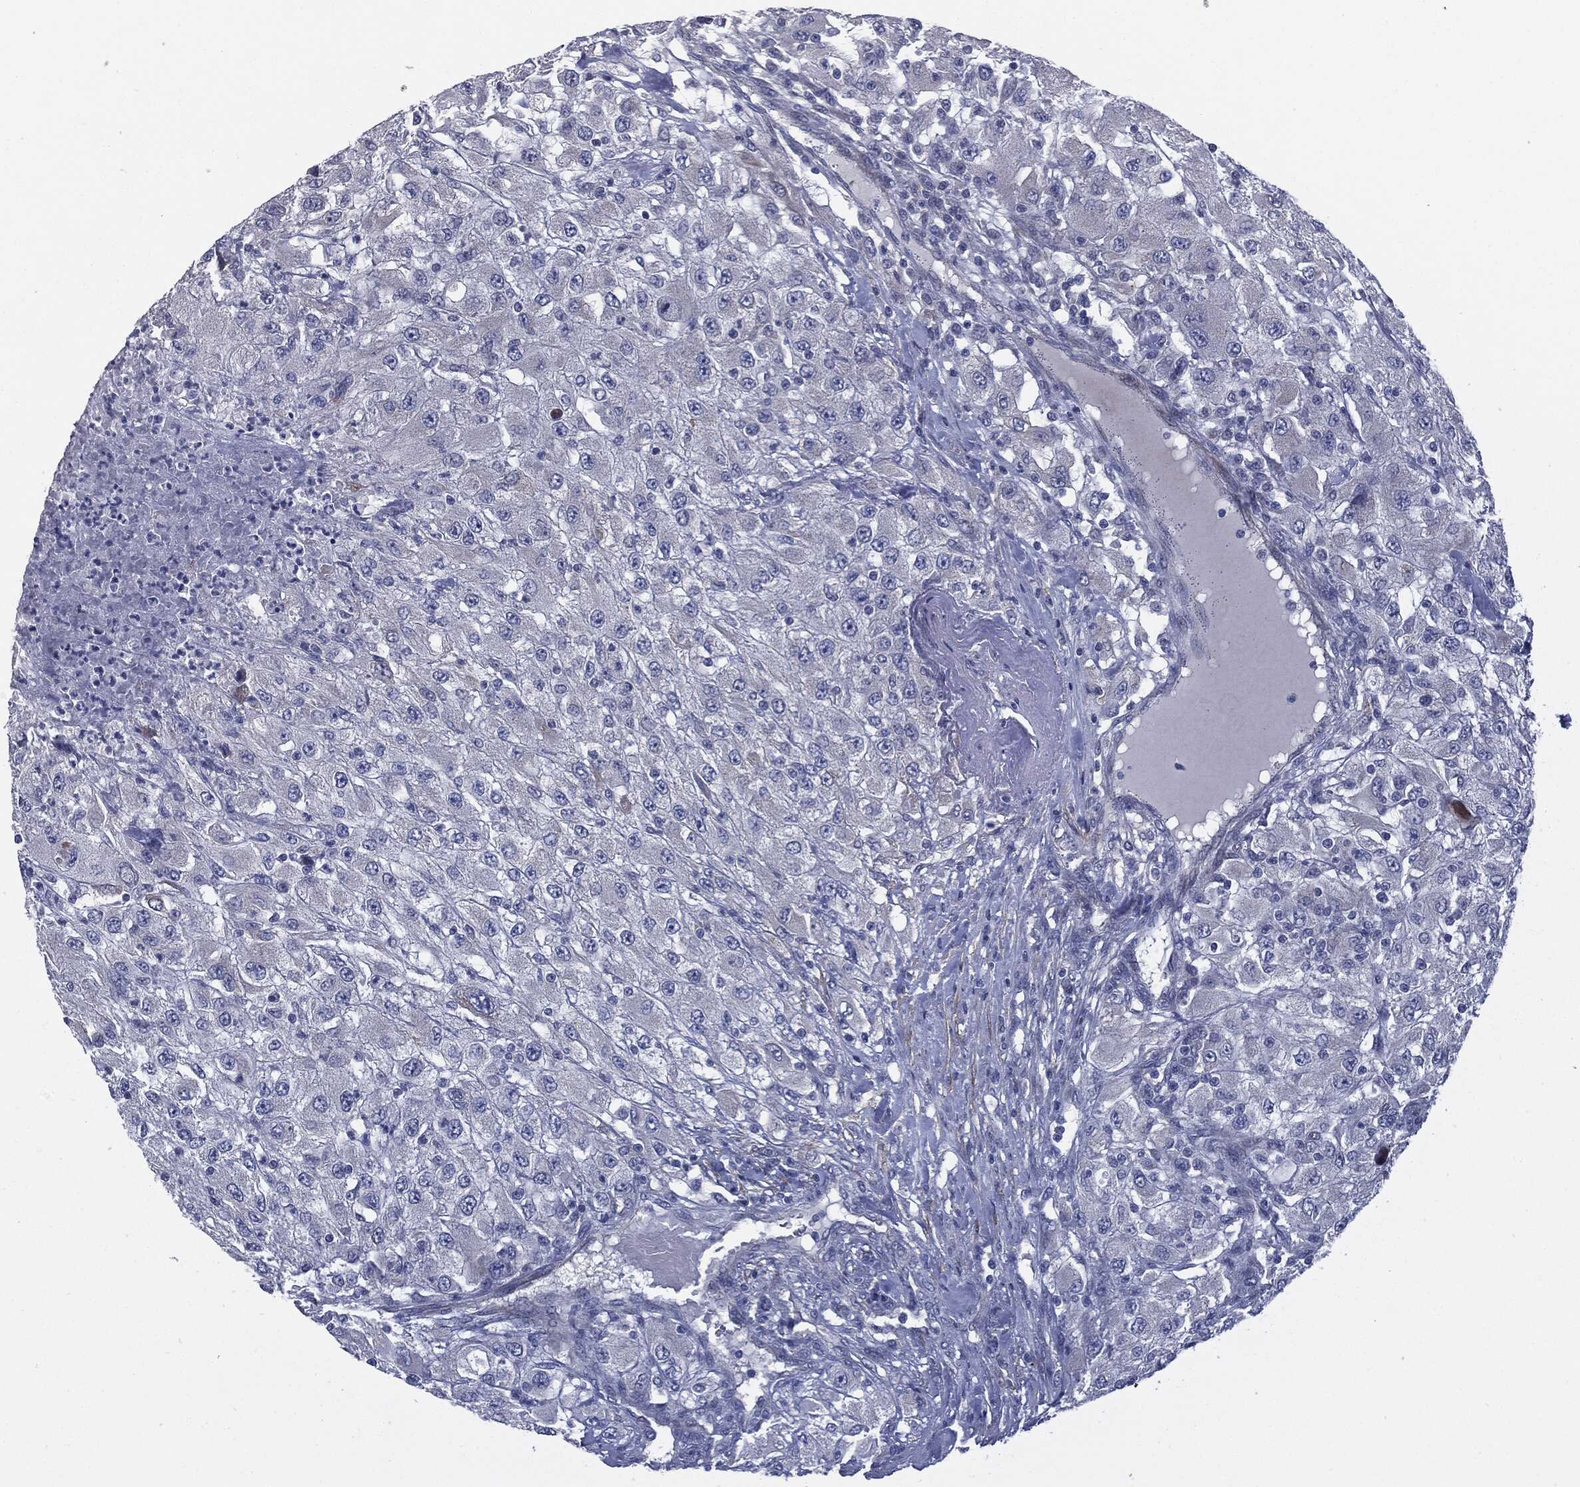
{"staining": {"intensity": "negative", "quantity": "none", "location": "none"}, "tissue": "renal cancer", "cell_type": "Tumor cells", "image_type": "cancer", "snomed": [{"axis": "morphology", "description": "Adenocarcinoma, NOS"}, {"axis": "topography", "description": "Kidney"}], "caption": "Immunohistochemical staining of renal cancer (adenocarcinoma) reveals no significant staining in tumor cells.", "gene": "KRT5", "patient": {"sex": "female", "age": 67}}